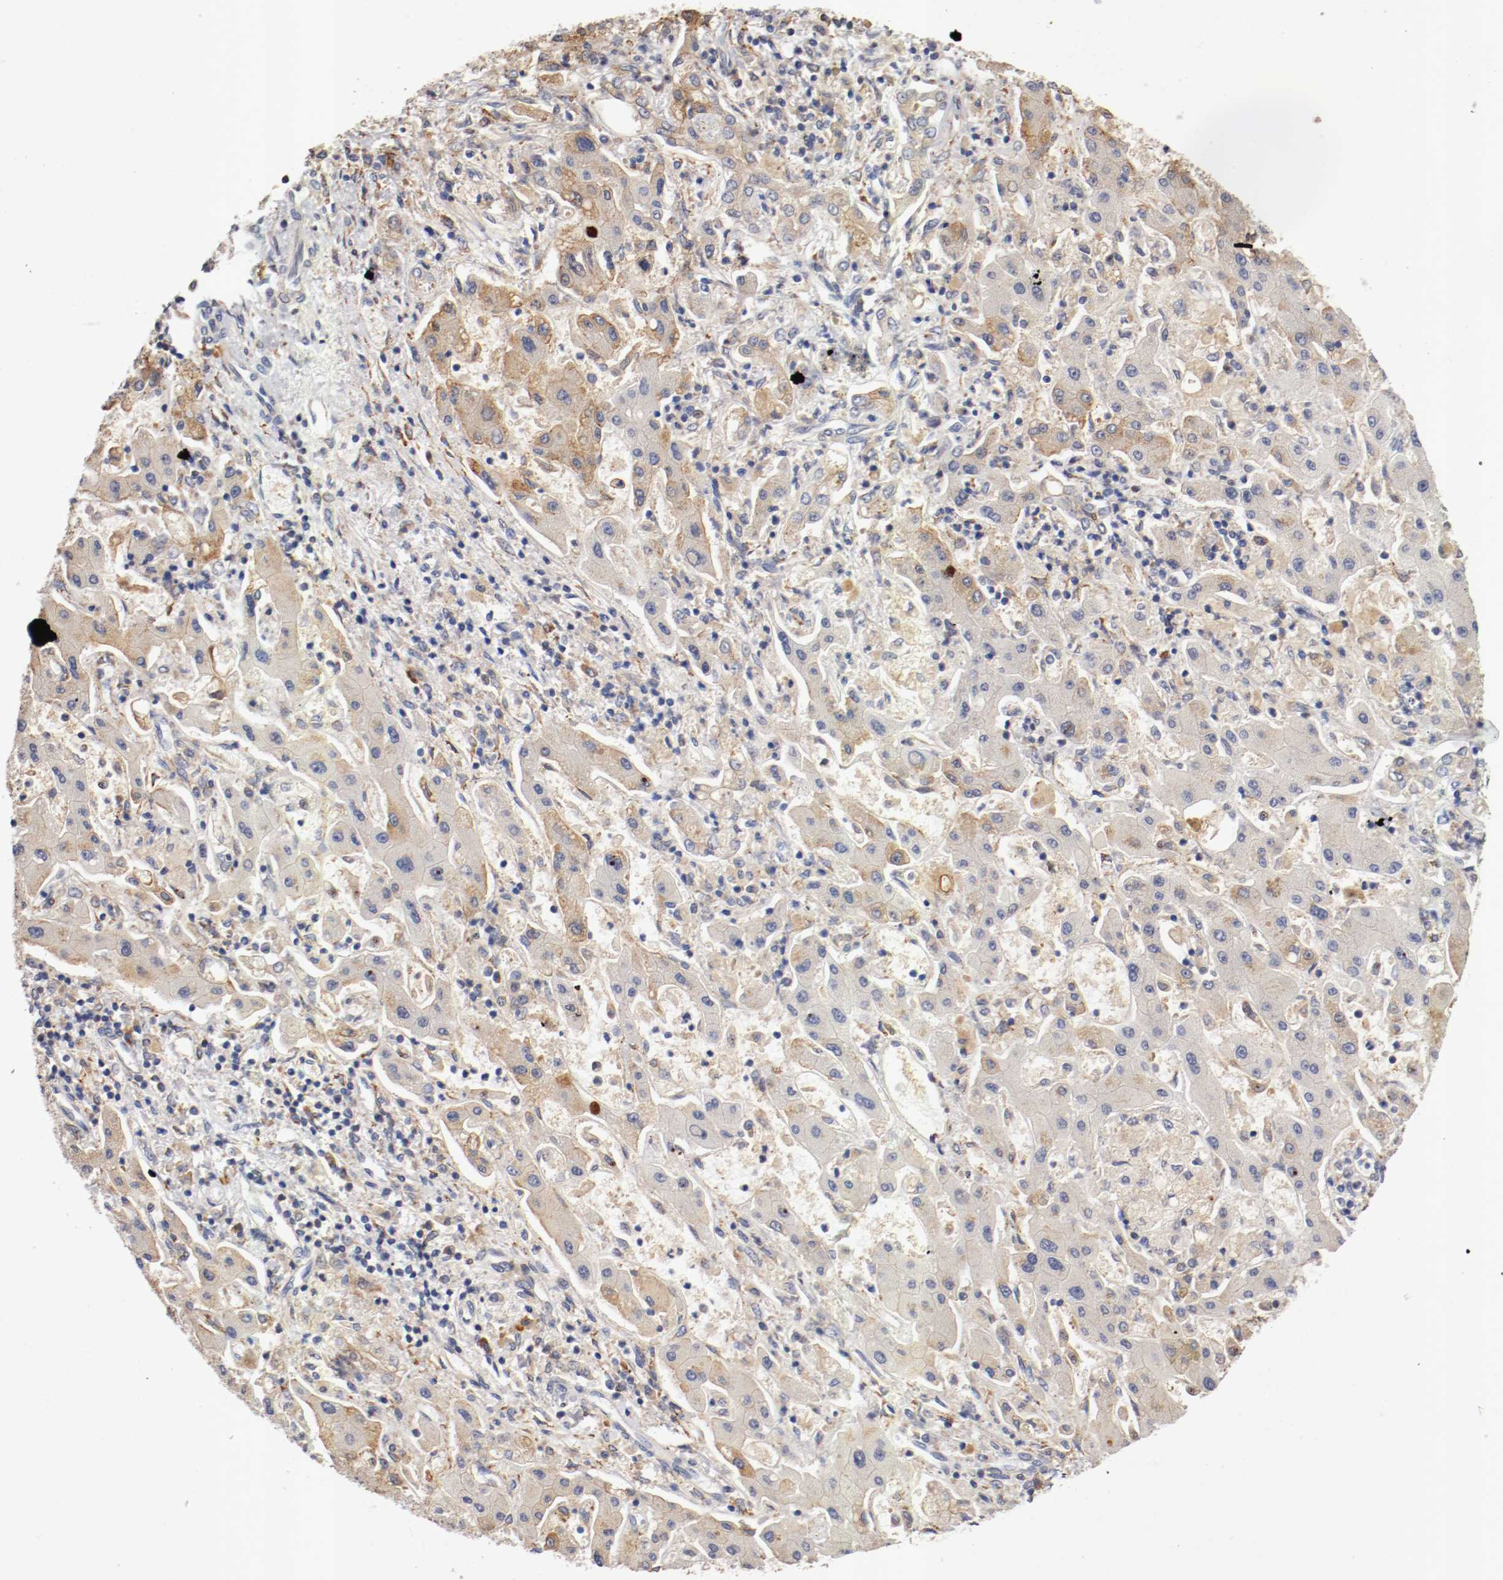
{"staining": {"intensity": "weak", "quantity": ">75%", "location": "cytoplasmic/membranous"}, "tissue": "liver cancer", "cell_type": "Tumor cells", "image_type": "cancer", "snomed": [{"axis": "morphology", "description": "Cholangiocarcinoma"}, {"axis": "topography", "description": "Liver"}], "caption": "Immunohistochemistry (IHC) histopathology image of neoplastic tissue: liver cholangiocarcinoma stained using IHC demonstrates low levels of weak protein expression localized specifically in the cytoplasmic/membranous of tumor cells, appearing as a cytoplasmic/membranous brown color.", "gene": "TNFSF13", "patient": {"sex": "male", "age": 50}}